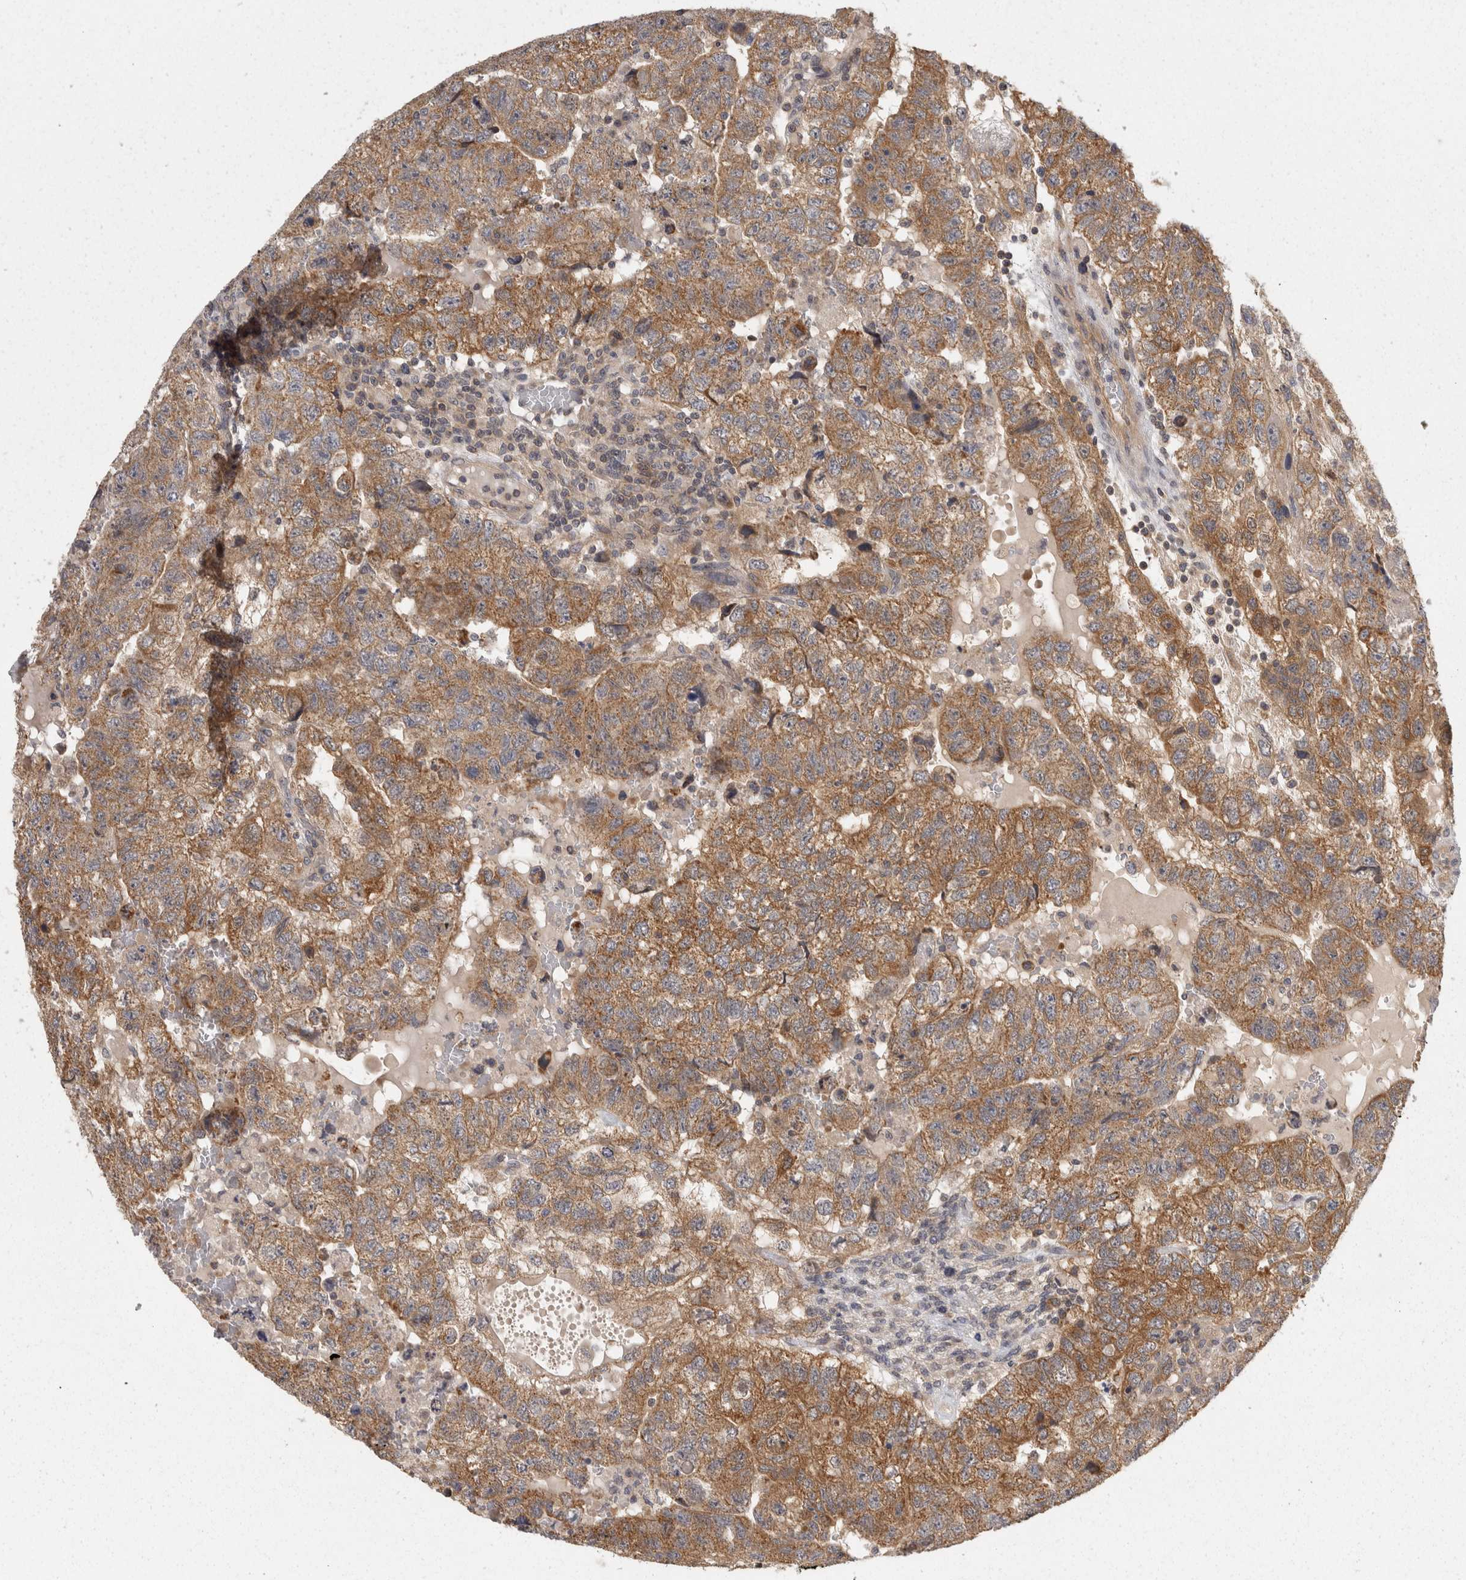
{"staining": {"intensity": "moderate", "quantity": ">75%", "location": "cytoplasmic/membranous"}, "tissue": "testis cancer", "cell_type": "Tumor cells", "image_type": "cancer", "snomed": [{"axis": "morphology", "description": "Carcinoma, Embryonal, NOS"}, {"axis": "topography", "description": "Testis"}], "caption": "Moderate cytoplasmic/membranous protein expression is appreciated in about >75% of tumor cells in testis cancer (embryonal carcinoma).", "gene": "ACAT2", "patient": {"sex": "male", "age": 36}}